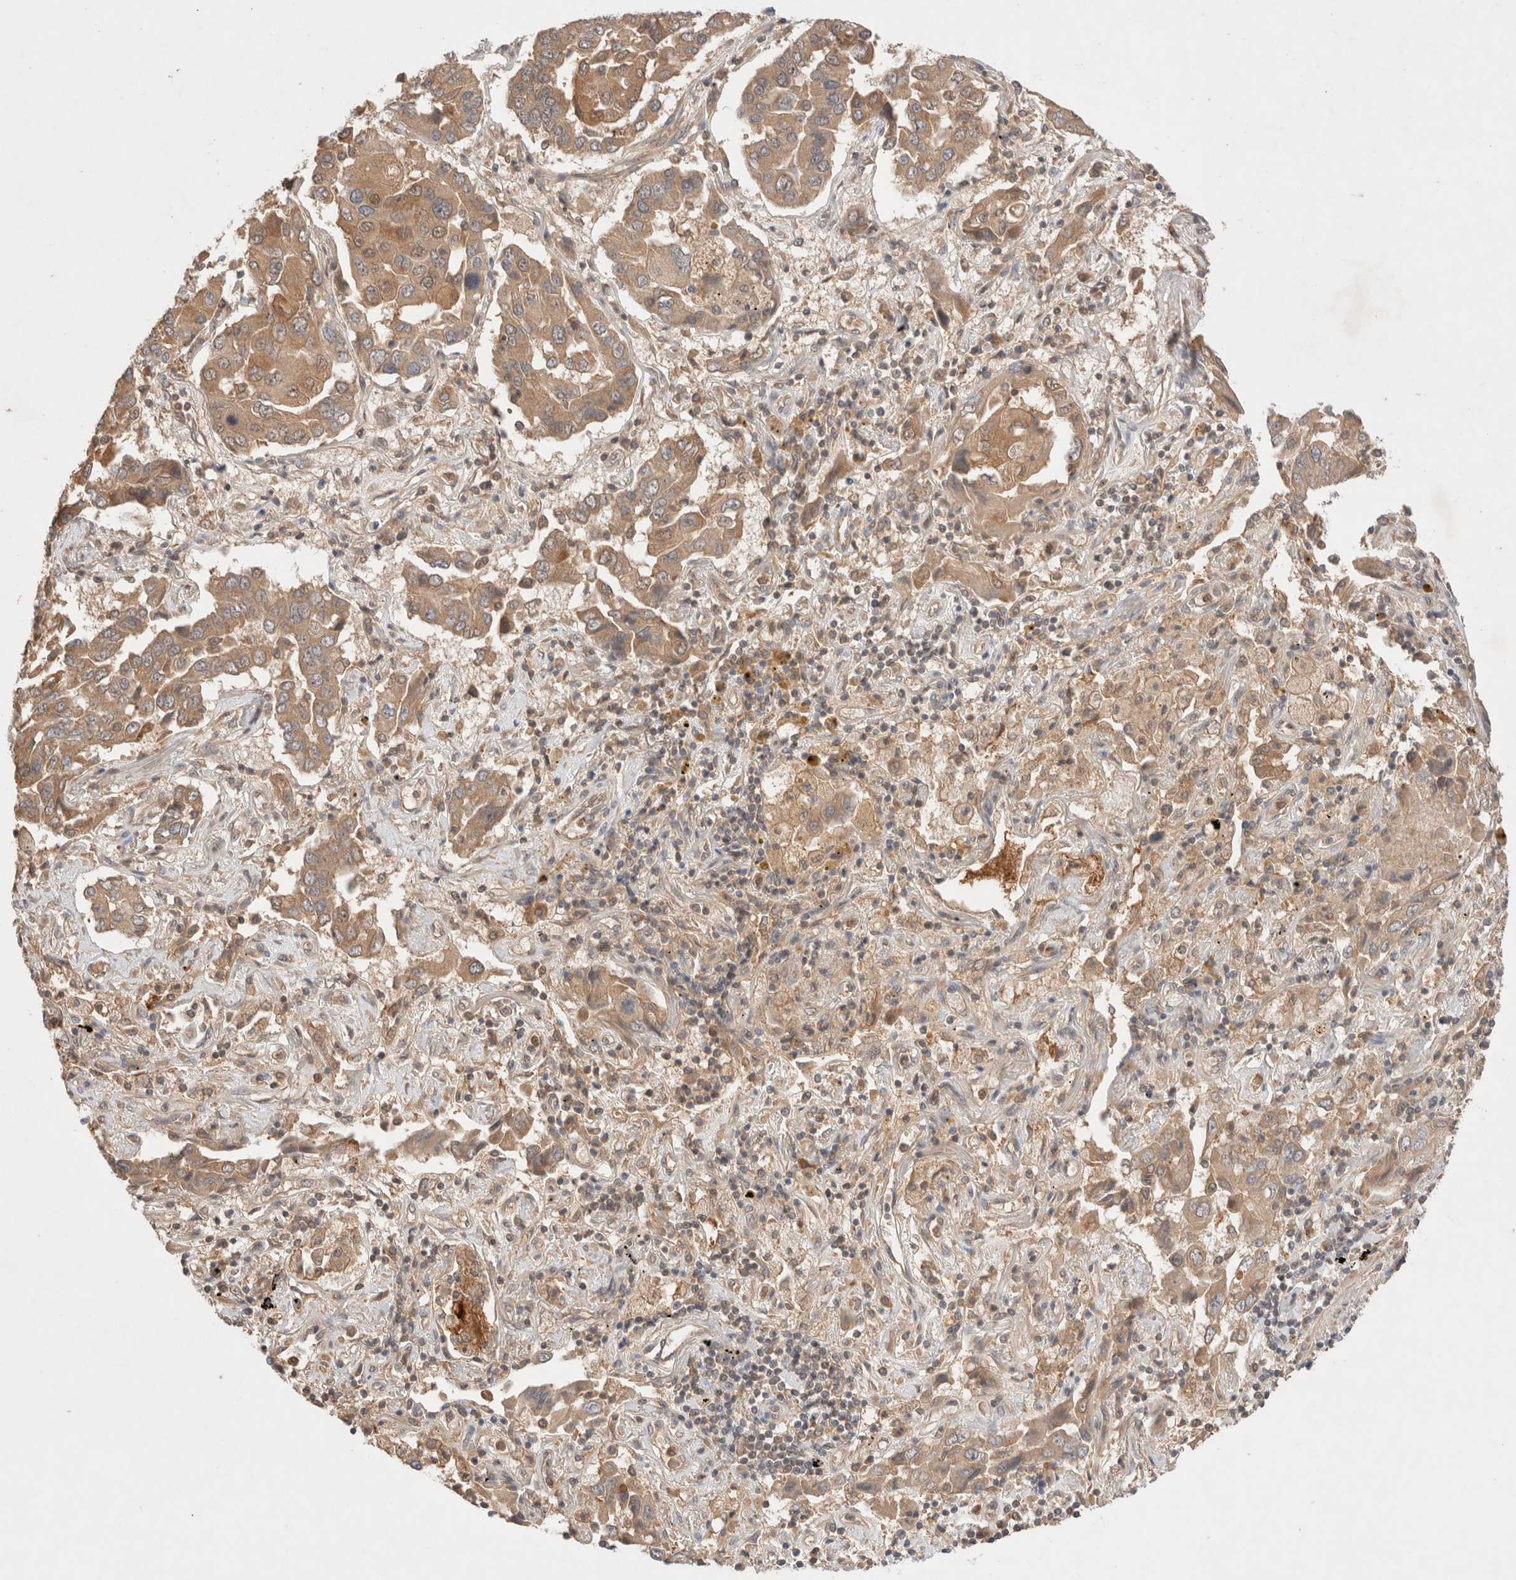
{"staining": {"intensity": "weak", "quantity": ">75%", "location": "cytoplasmic/membranous"}, "tissue": "lung cancer", "cell_type": "Tumor cells", "image_type": "cancer", "snomed": [{"axis": "morphology", "description": "Adenocarcinoma, NOS"}, {"axis": "topography", "description": "Lung"}], "caption": "Brown immunohistochemical staining in human lung cancer (adenocarcinoma) shows weak cytoplasmic/membranous positivity in about >75% of tumor cells. The staining was performed using DAB, with brown indicating positive protein expression. Nuclei are stained blue with hematoxylin.", "gene": "CARNMT1", "patient": {"sex": "female", "age": 65}}